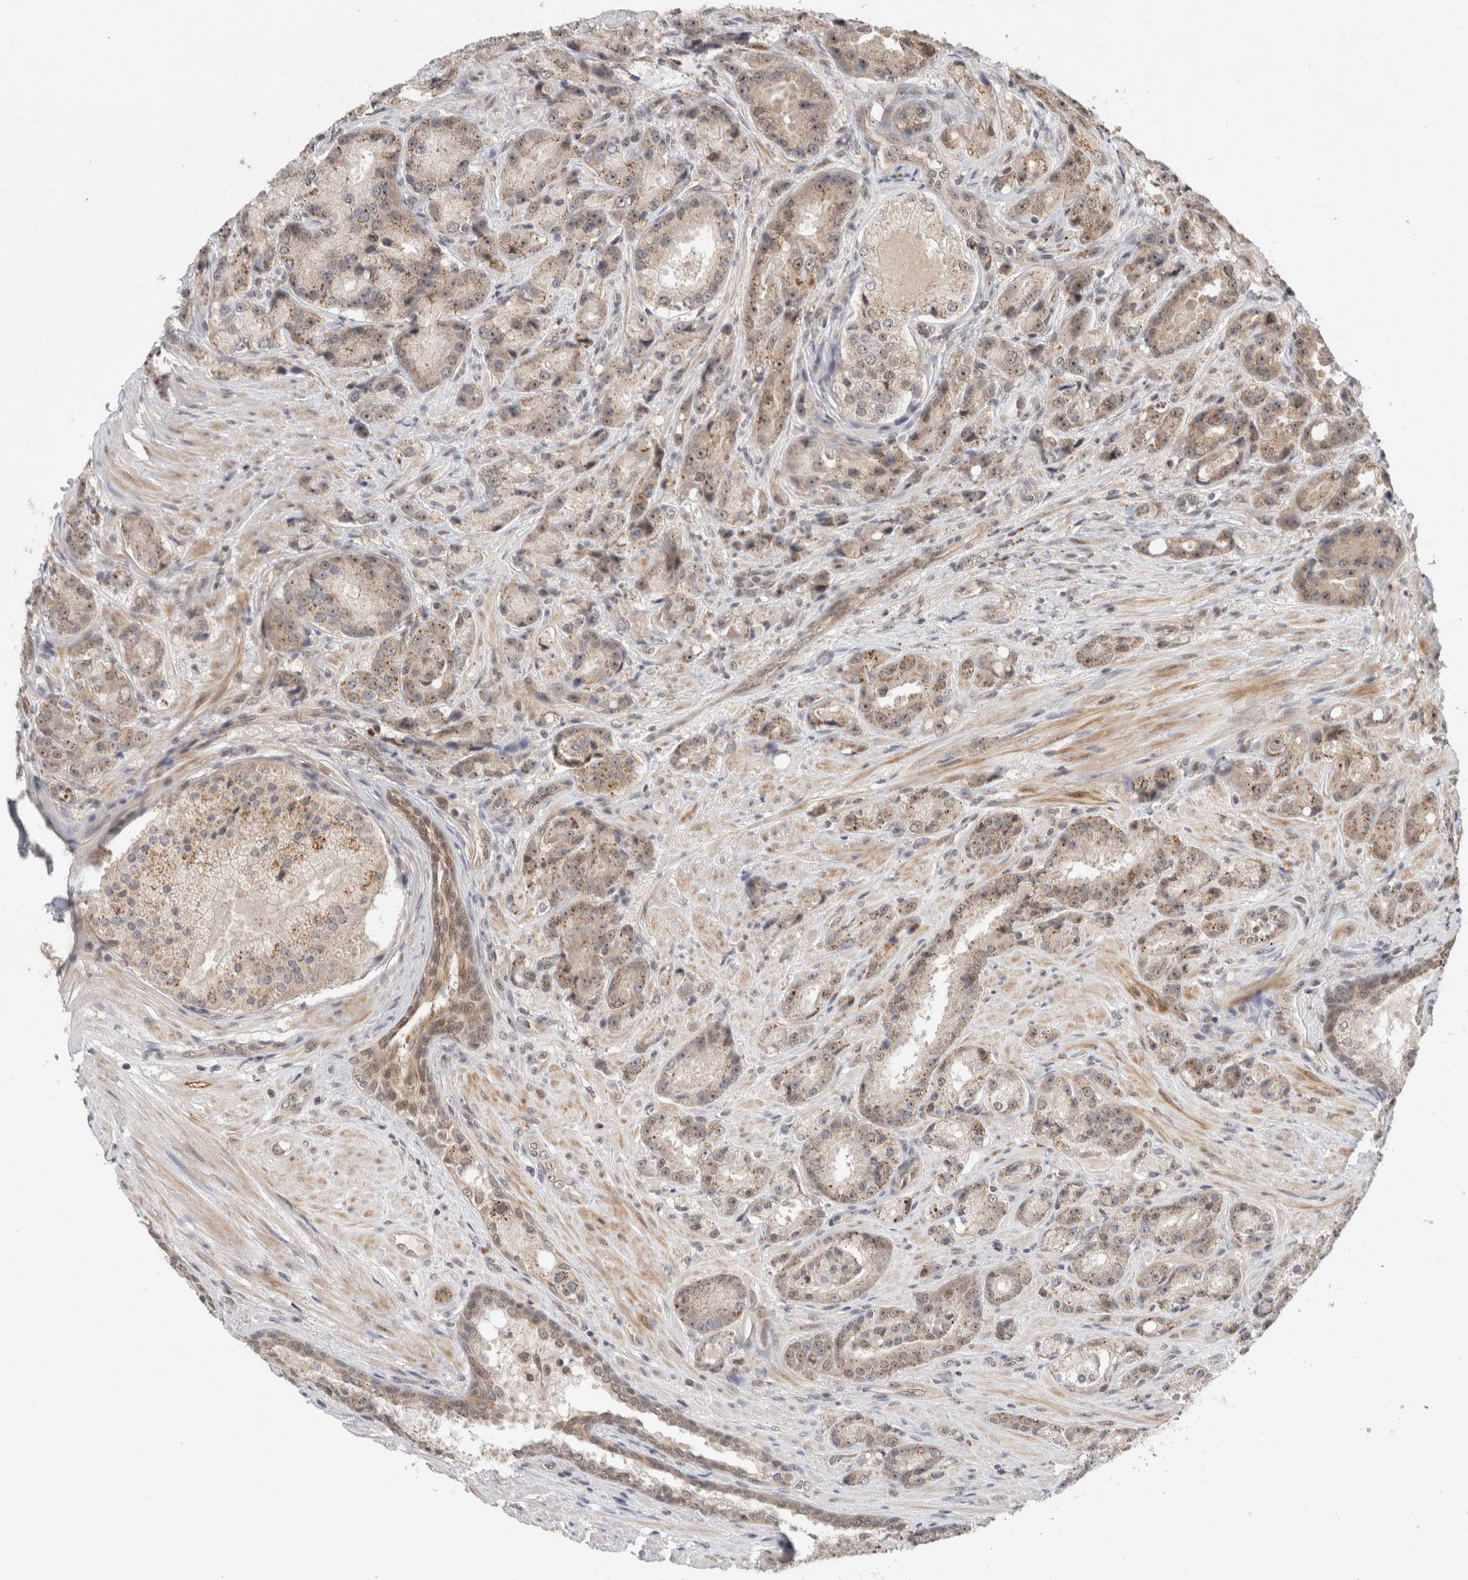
{"staining": {"intensity": "weak", "quantity": ">75%", "location": "cytoplasmic/membranous,nuclear"}, "tissue": "prostate cancer", "cell_type": "Tumor cells", "image_type": "cancer", "snomed": [{"axis": "morphology", "description": "Adenocarcinoma, High grade"}, {"axis": "topography", "description": "Prostate"}], "caption": "Weak cytoplasmic/membranous and nuclear protein staining is identified in approximately >75% of tumor cells in high-grade adenocarcinoma (prostate).", "gene": "MPHOSPH6", "patient": {"sex": "male", "age": 60}}